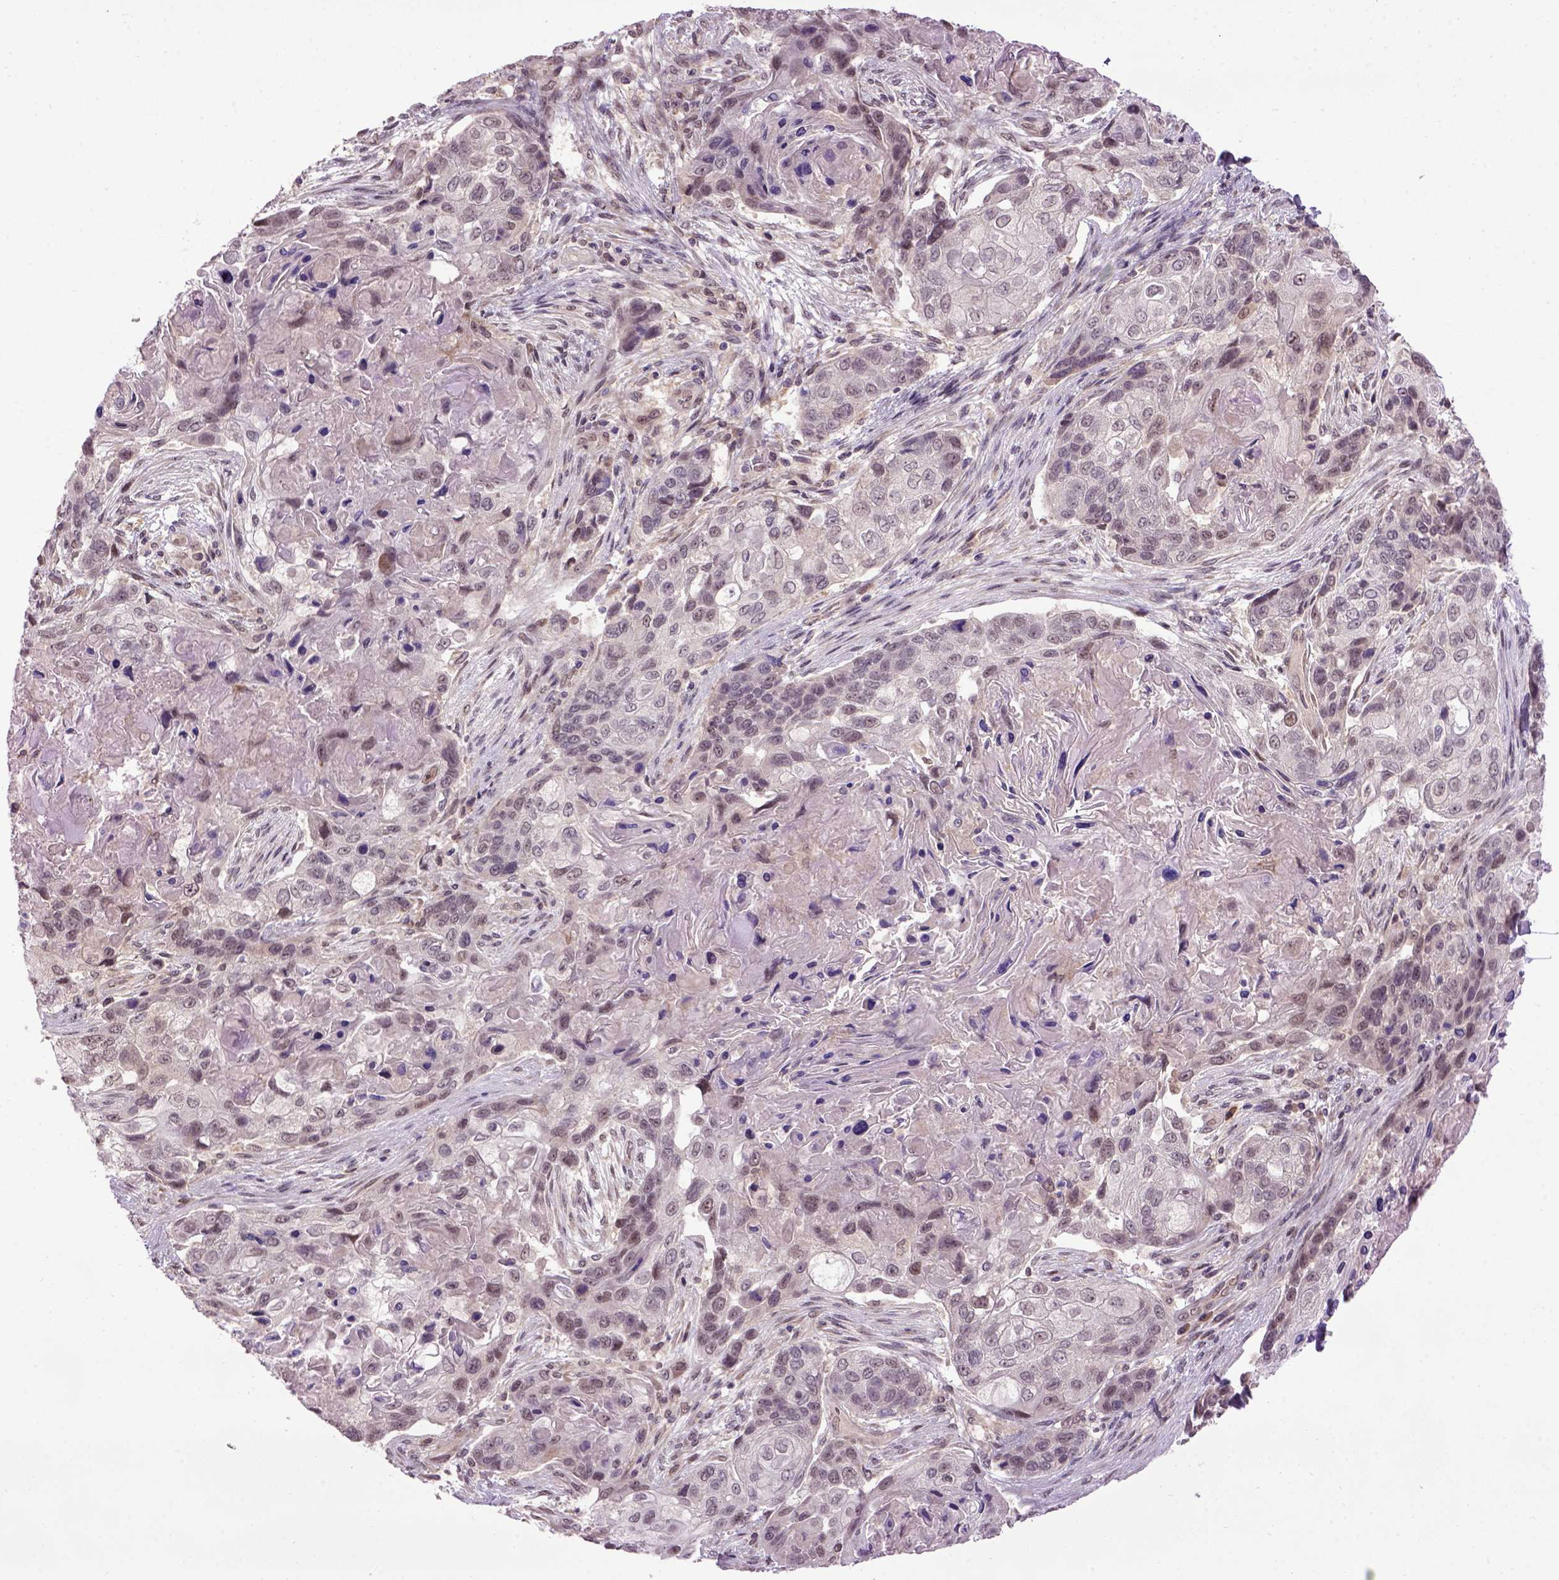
{"staining": {"intensity": "negative", "quantity": "none", "location": "none"}, "tissue": "lung cancer", "cell_type": "Tumor cells", "image_type": "cancer", "snomed": [{"axis": "morphology", "description": "Squamous cell carcinoma, NOS"}, {"axis": "topography", "description": "Lung"}], "caption": "Human squamous cell carcinoma (lung) stained for a protein using immunohistochemistry (IHC) exhibits no positivity in tumor cells.", "gene": "RAB43", "patient": {"sex": "male", "age": 69}}